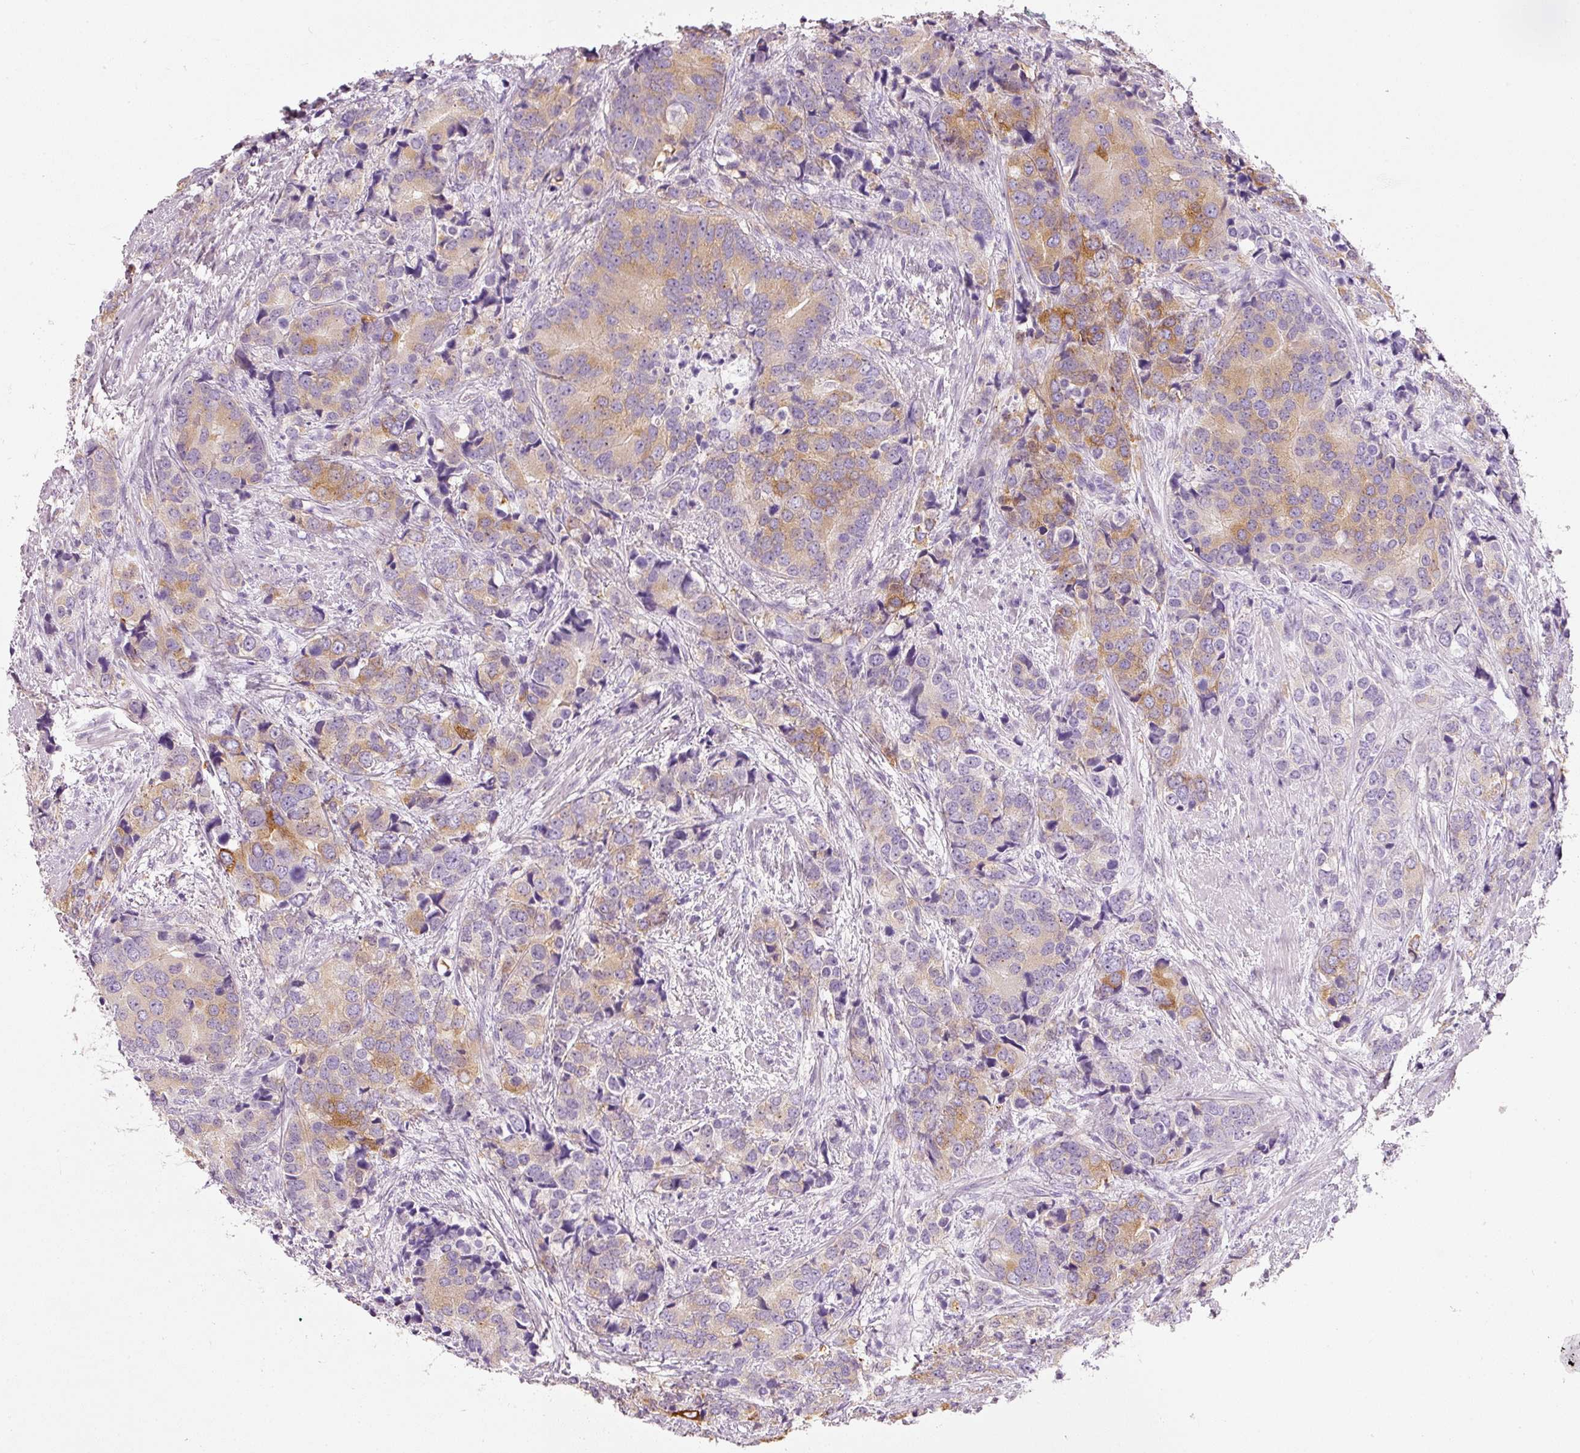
{"staining": {"intensity": "moderate", "quantity": "25%-75%", "location": "cytoplasmic/membranous"}, "tissue": "prostate cancer", "cell_type": "Tumor cells", "image_type": "cancer", "snomed": [{"axis": "morphology", "description": "Adenocarcinoma, High grade"}, {"axis": "topography", "description": "Prostate"}], "caption": "Immunohistochemical staining of human prostate cancer (high-grade adenocarcinoma) displays medium levels of moderate cytoplasmic/membranous staining in about 25%-75% of tumor cells.", "gene": "PDXDC1", "patient": {"sex": "male", "age": 62}}